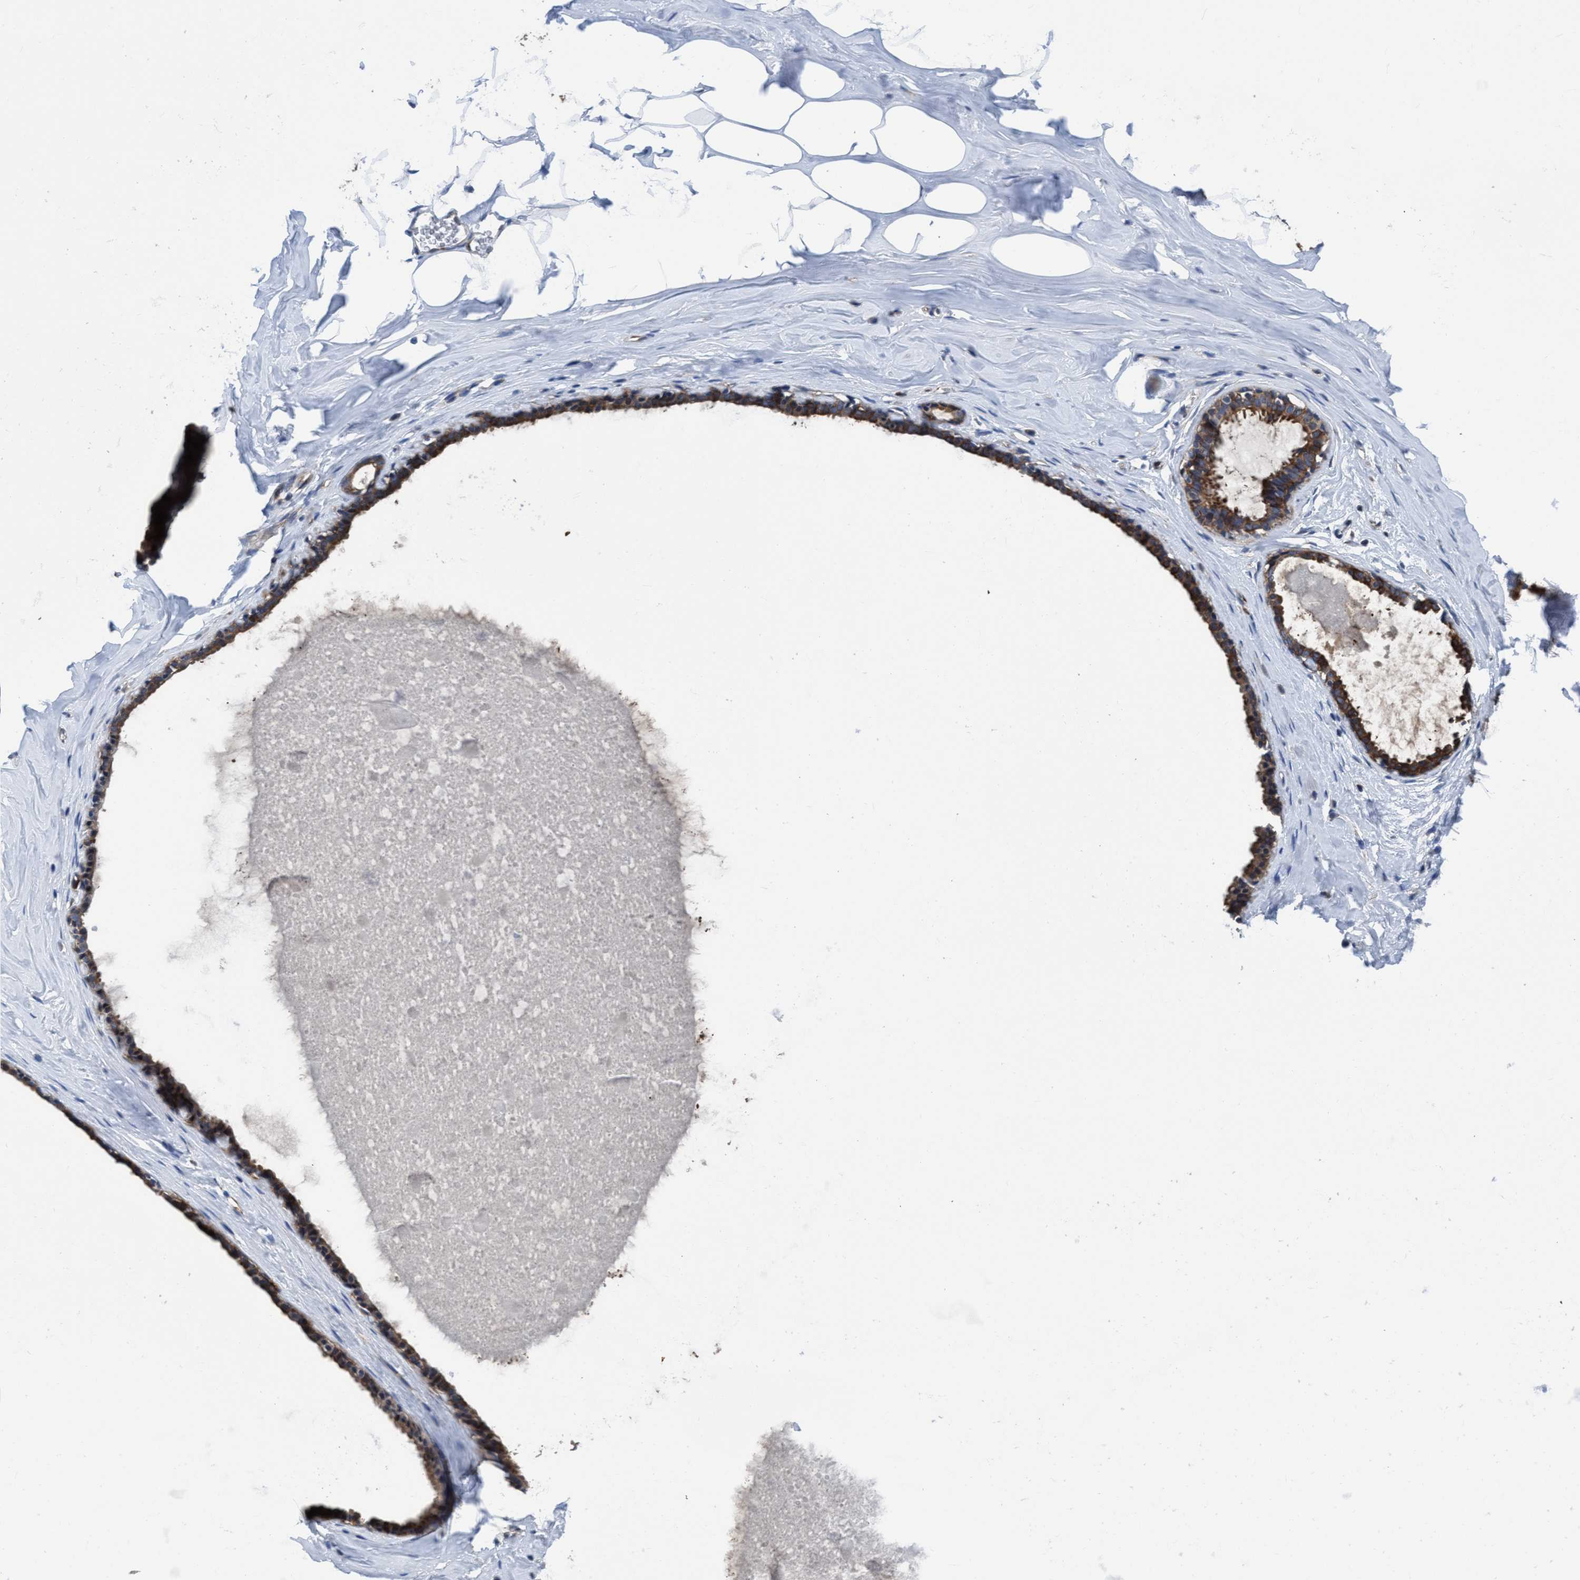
{"staining": {"intensity": "moderate", "quantity": ">75%", "location": "cytoplasmic/membranous"}, "tissue": "soft tissue", "cell_type": "Fibroblasts", "image_type": "normal", "snomed": [{"axis": "morphology", "description": "Normal tissue, NOS"}, {"axis": "morphology", "description": "Fibrosis, NOS"}, {"axis": "topography", "description": "Breast"}, {"axis": "topography", "description": "Adipose tissue"}], "caption": "Fibroblasts exhibit medium levels of moderate cytoplasmic/membranous positivity in approximately >75% of cells in normal soft tissue.", "gene": "NMT1", "patient": {"sex": "female", "age": 39}}